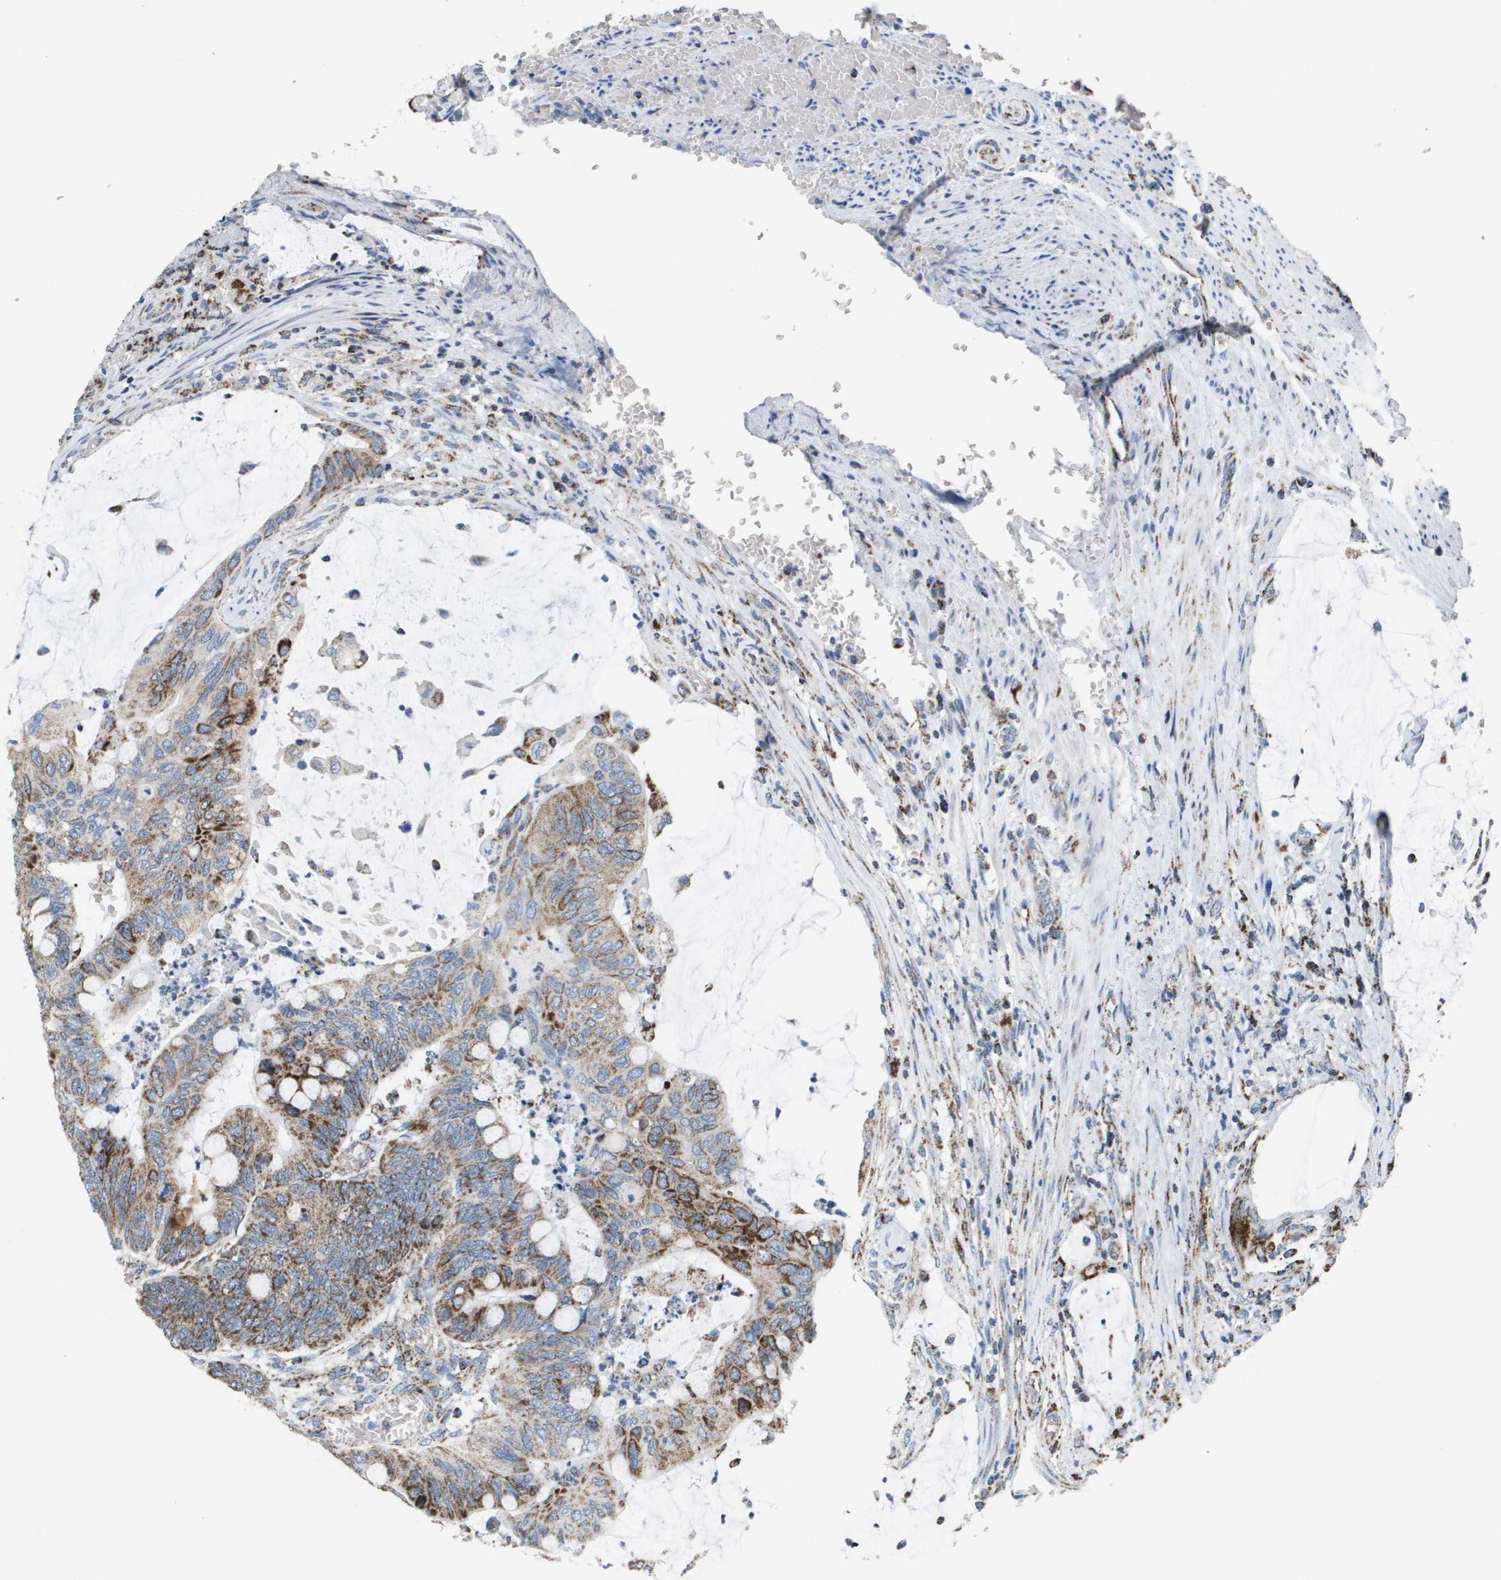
{"staining": {"intensity": "strong", "quantity": ">75%", "location": "cytoplasmic/membranous"}, "tissue": "colorectal cancer", "cell_type": "Tumor cells", "image_type": "cancer", "snomed": [{"axis": "morphology", "description": "Normal tissue, NOS"}, {"axis": "morphology", "description": "Adenocarcinoma, NOS"}, {"axis": "topography", "description": "Rectum"}], "caption": "The photomicrograph demonstrates a brown stain indicating the presence of a protein in the cytoplasmic/membranous of tumor cells in colorectal cancer.", "gene": "ATP5F1B", "patient": {"sex": "male", "age": 92}}